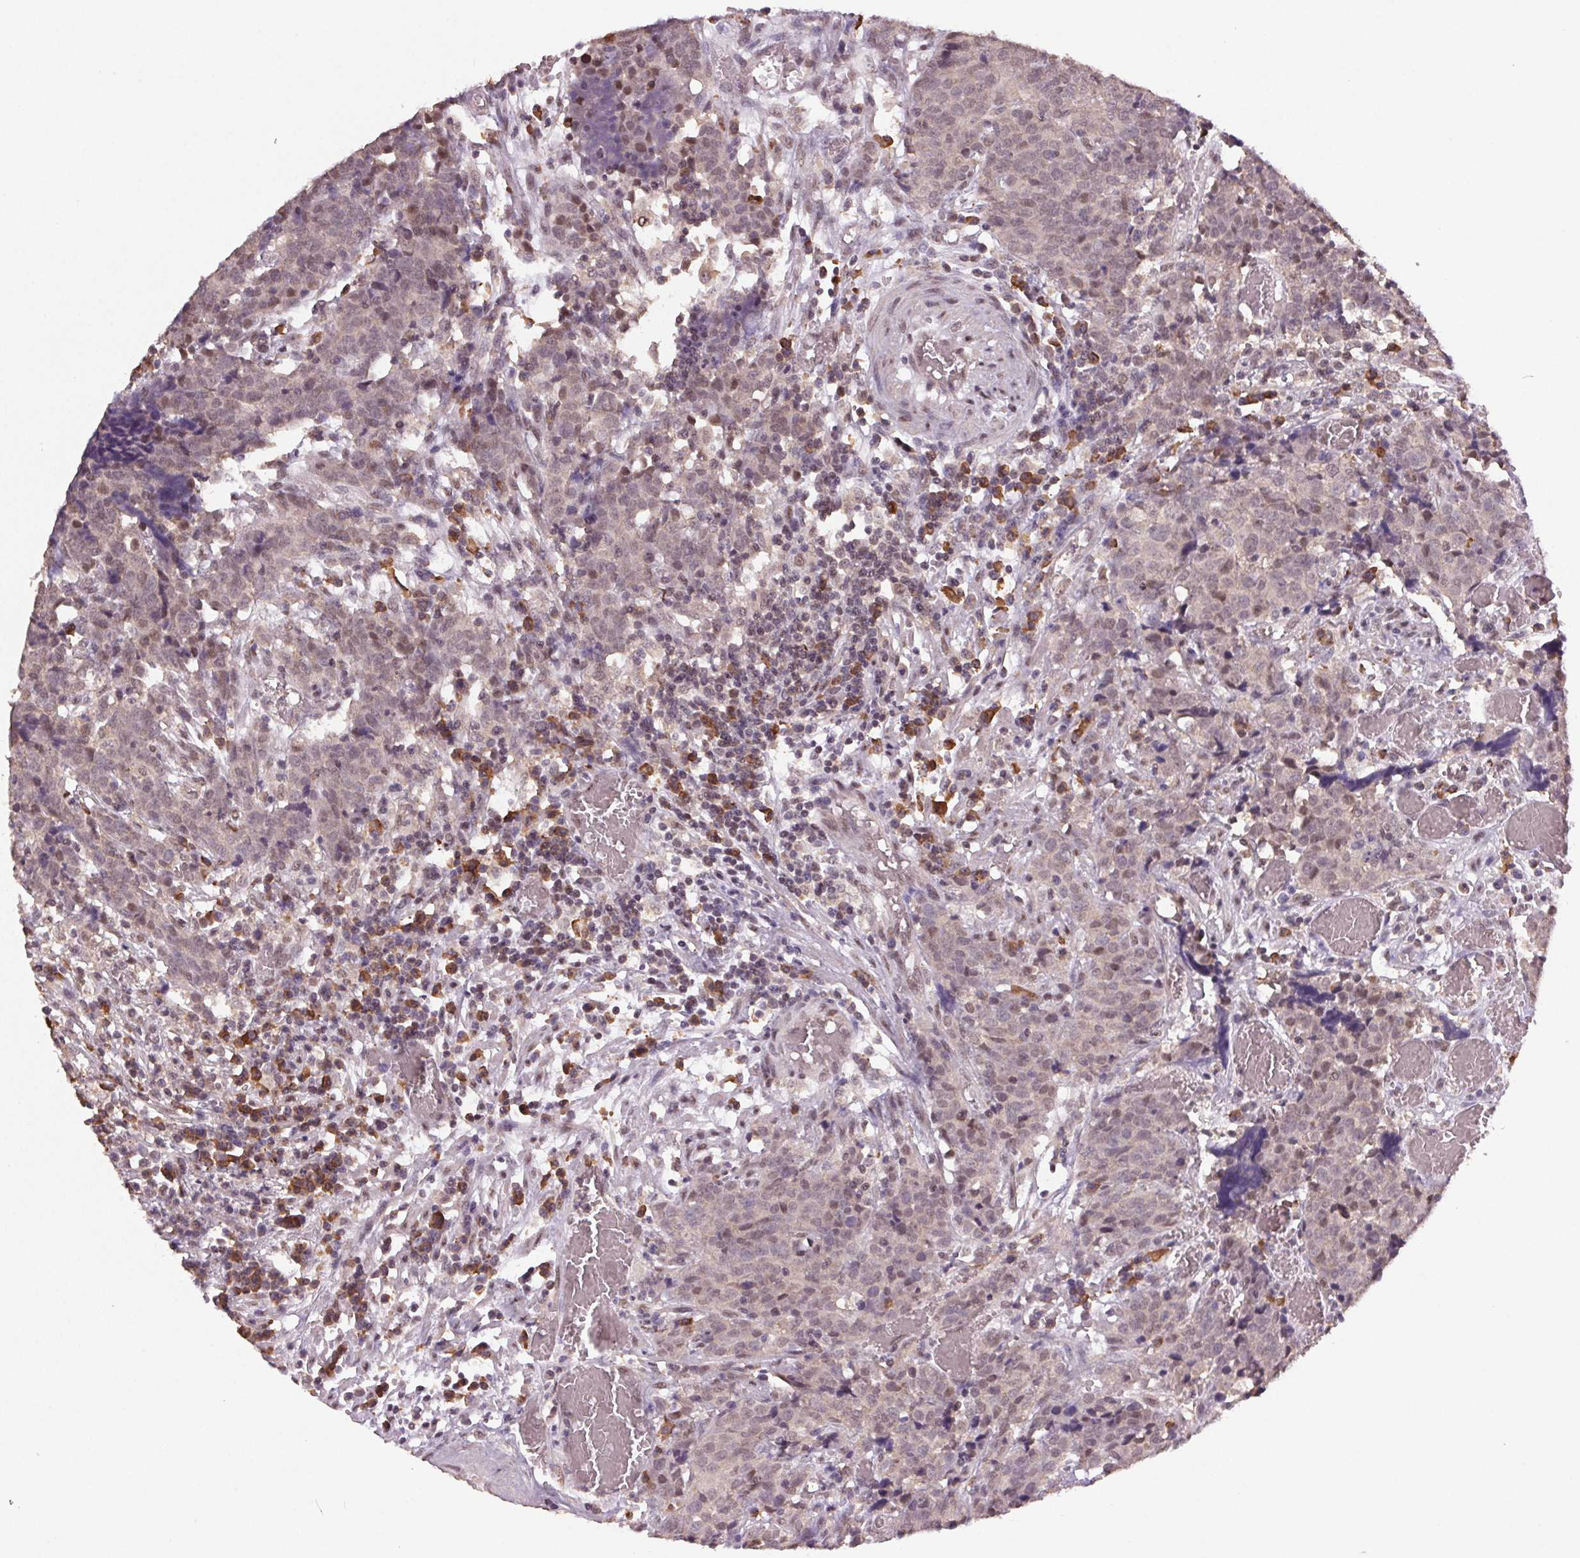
{"staining": {"intensity": "weak", "quantity": "25%-75%", "location": "nuclear"}, "tissue": "prostate cancer", "cell_type": "Tumor cells", "image_type": "cancer", "snomed": [{"axis": "morphology", "description": "Adenocarcinoma, High grade"}, {"axis": "topography", "description": "Prostate and seminal vesicle, NOS"}], "caption": "The image exhibits staining of prostate cancer, revealing weak nuclear protein staining (brown color) within tumor cells.", "gene": "ZBTB4", "patient": {"sex": "male", "age": 60}}